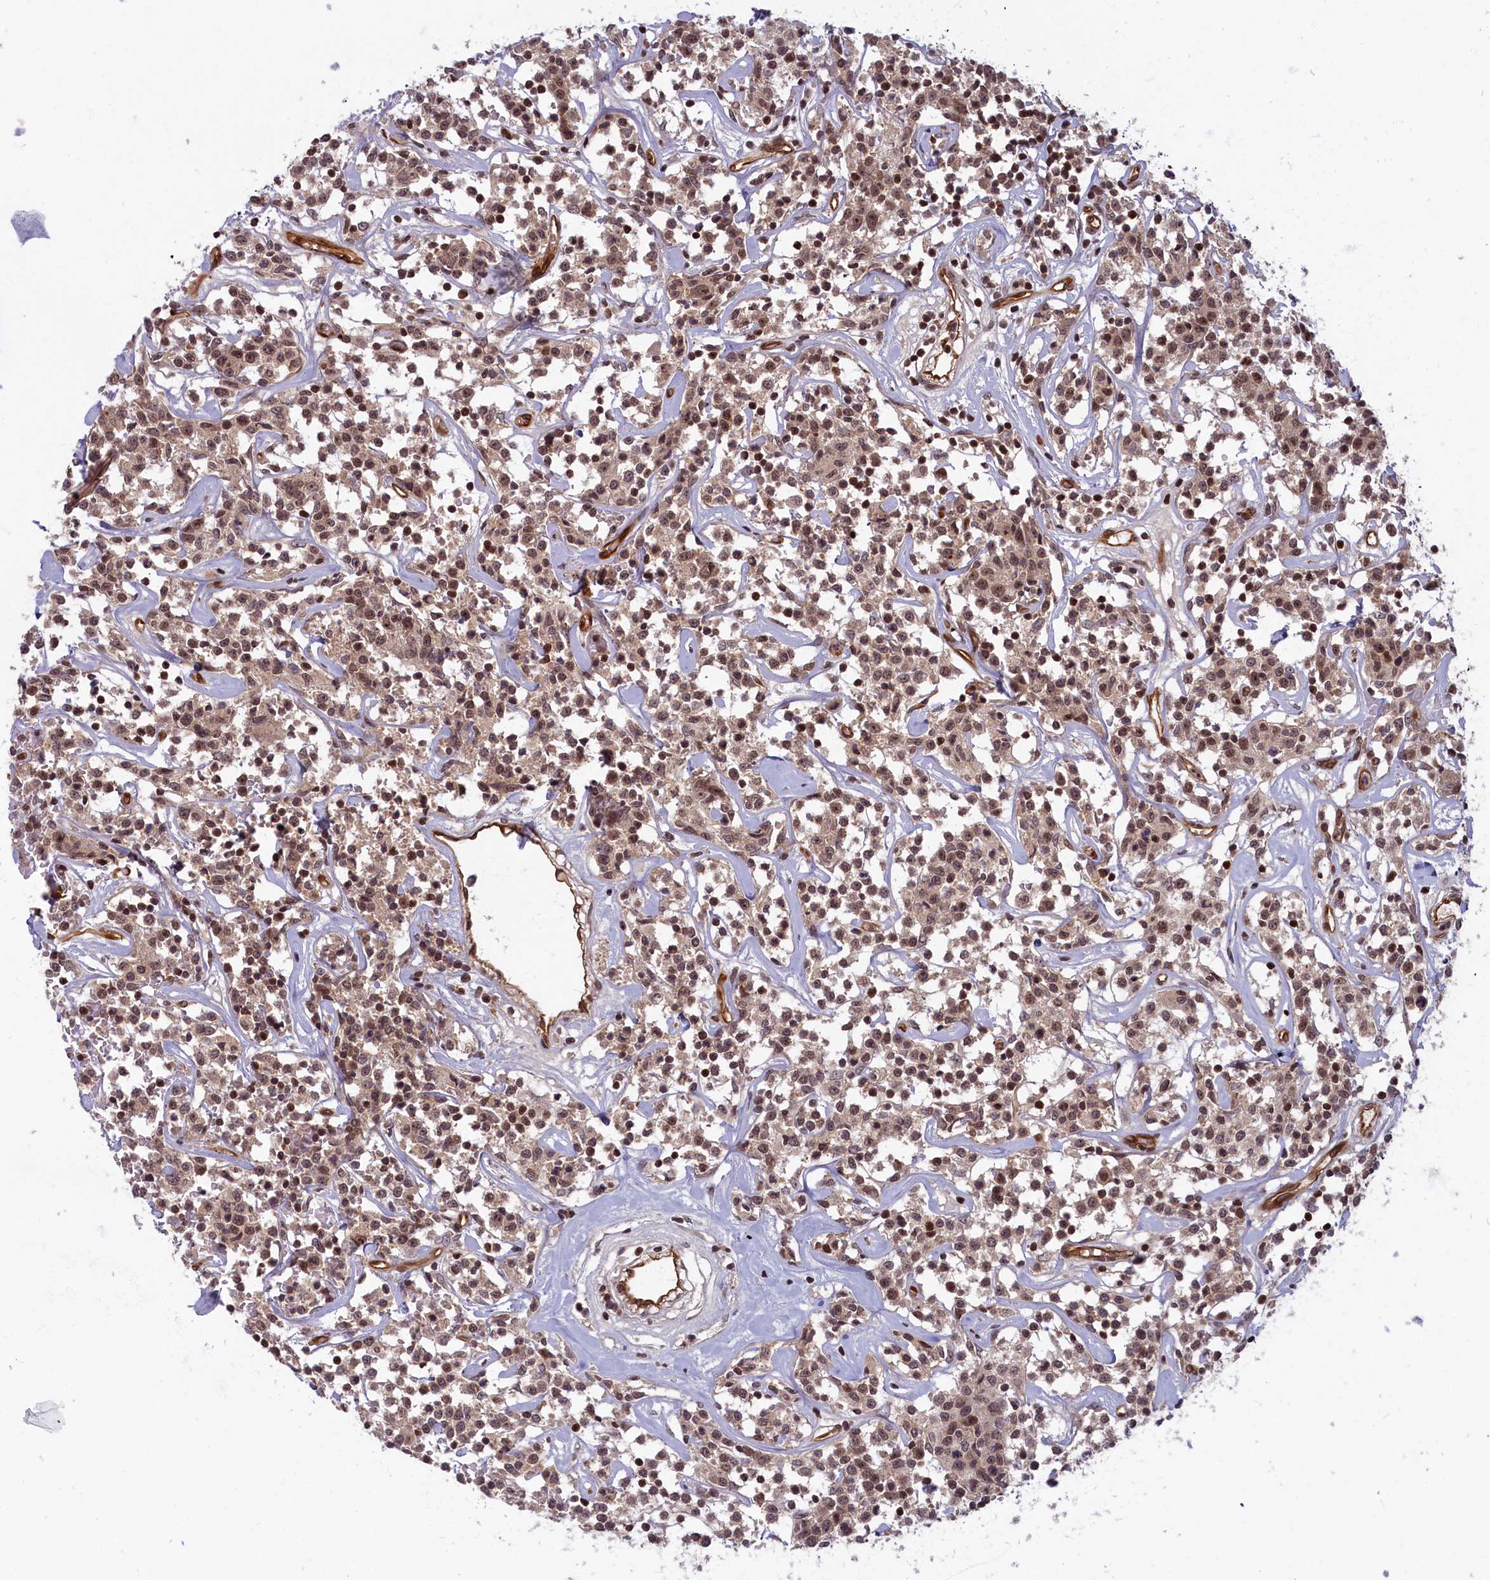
{"staining": {"intensity": "moderate", "quantity": ">75%", "location": "cytoplasmic/membranous,nuclear"}, "tissue": "lymphoma", "cell_type": "Tumor cells", "image_type": "cancer", "snomed": [{"axis": "morphology", "description": "Malignant lymphoma, non-Hodgkin's type, Low grade"}, {"axis": "topography", "description": "Small intestine"}], "caption": "Immunohistochemistry photomicrograph of human lymphoma stained for a protein (brown), which reveals medium levels of moderate cytoplasmic/membranous and nuclear expression in about >75% of tumor cells.", "gene": "SNRK", "patient": {"sex": "female", "age": 59}}